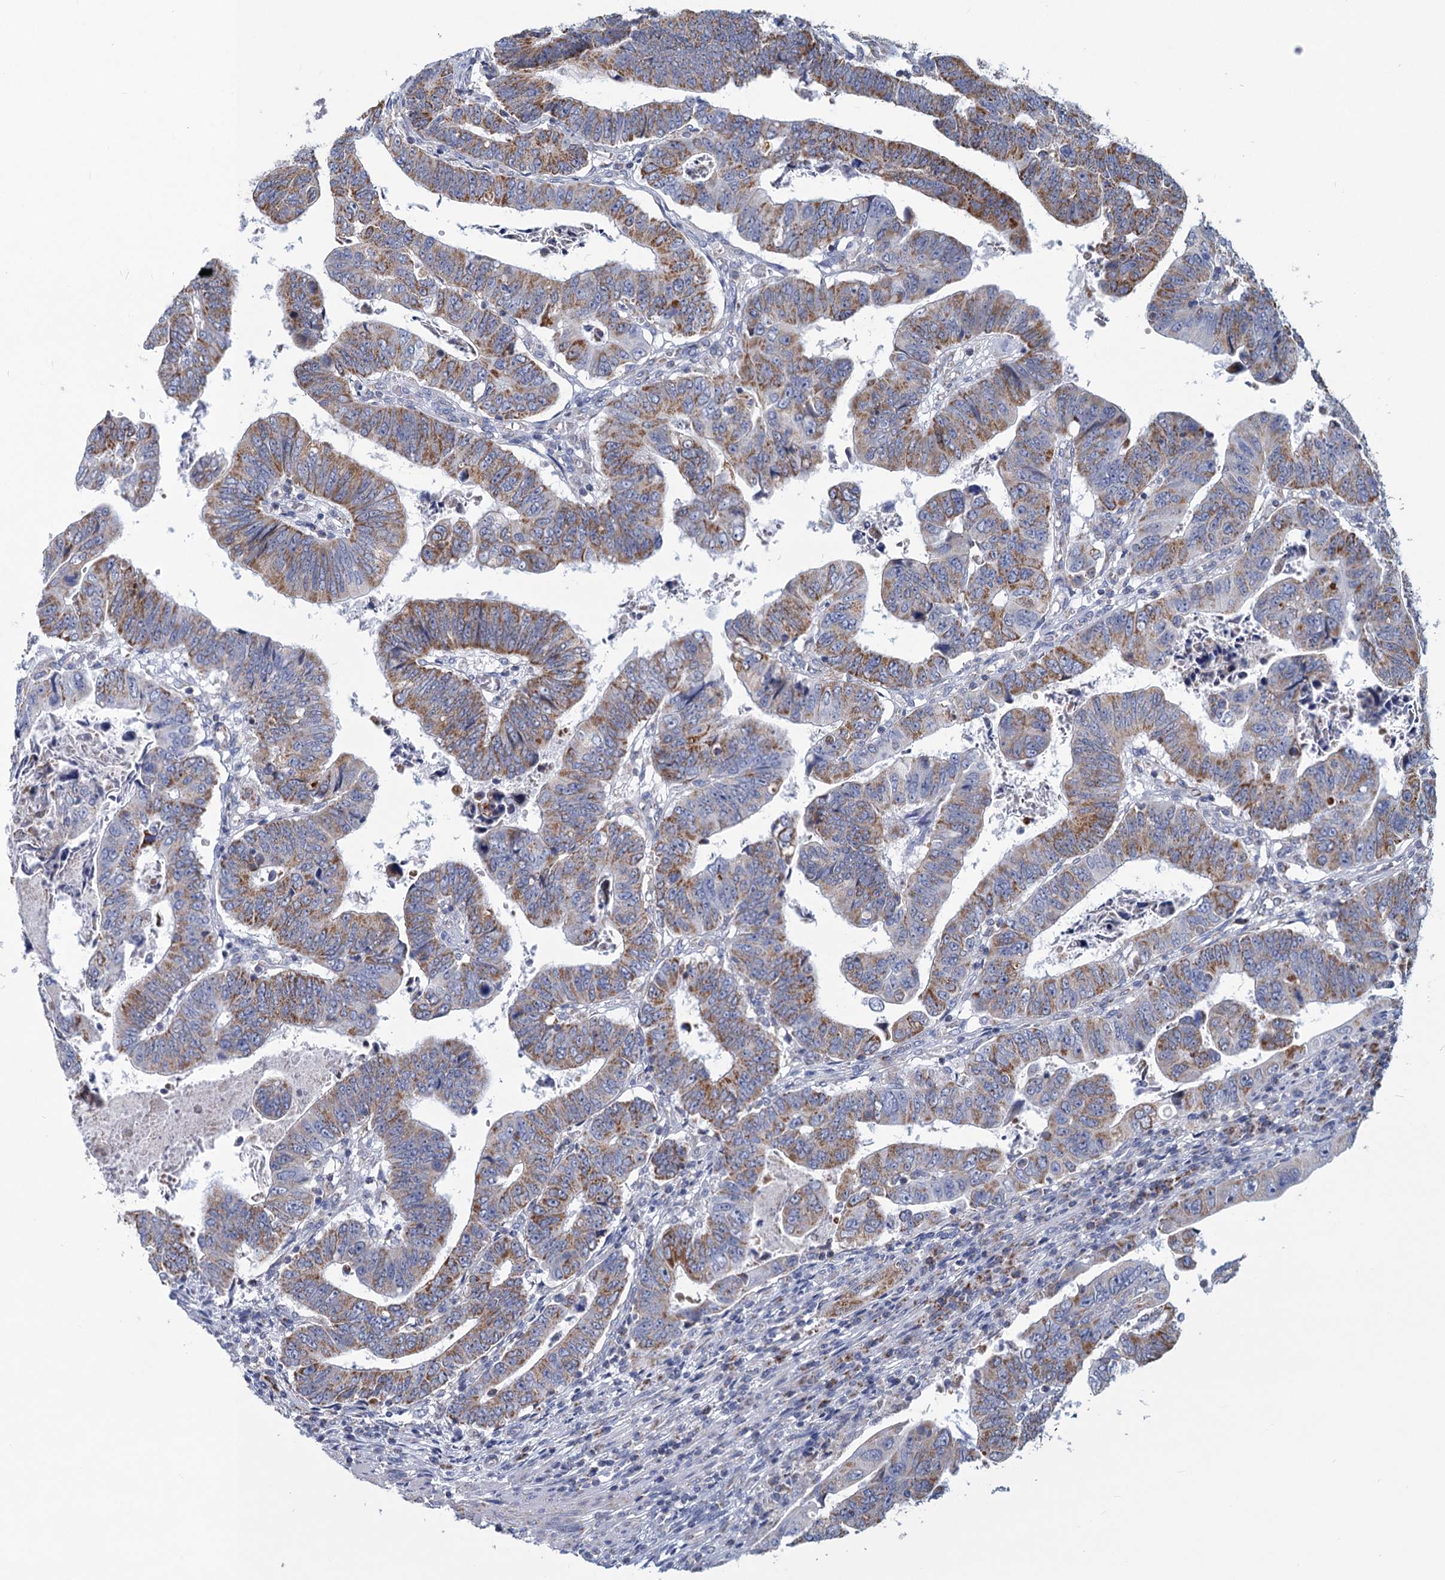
{"staining": {"intensity": "moderate", "quantity": "25%-75%", "location": "cytoplasmic/membranous"}, "tissue": "colorectal cancer", "cell_type": "Tumor cells", "image_type": "cancer", "snomed": [{"axis": "morphology", "description": "Normal tissue, NOS"}, {"axis": "morphology", "description": "Adenocarcinoma, NOS"}, {"axis": "topography", "description": "Rectum"}], "caption": "Tumor cells exhibit moderate cytoplasmic/membranous staining in approximately 25%-75% of cells in colorectal adenocarcinoma.", "gene": "NDUFC2", "patient": {"sex": "female", "age": 65}}